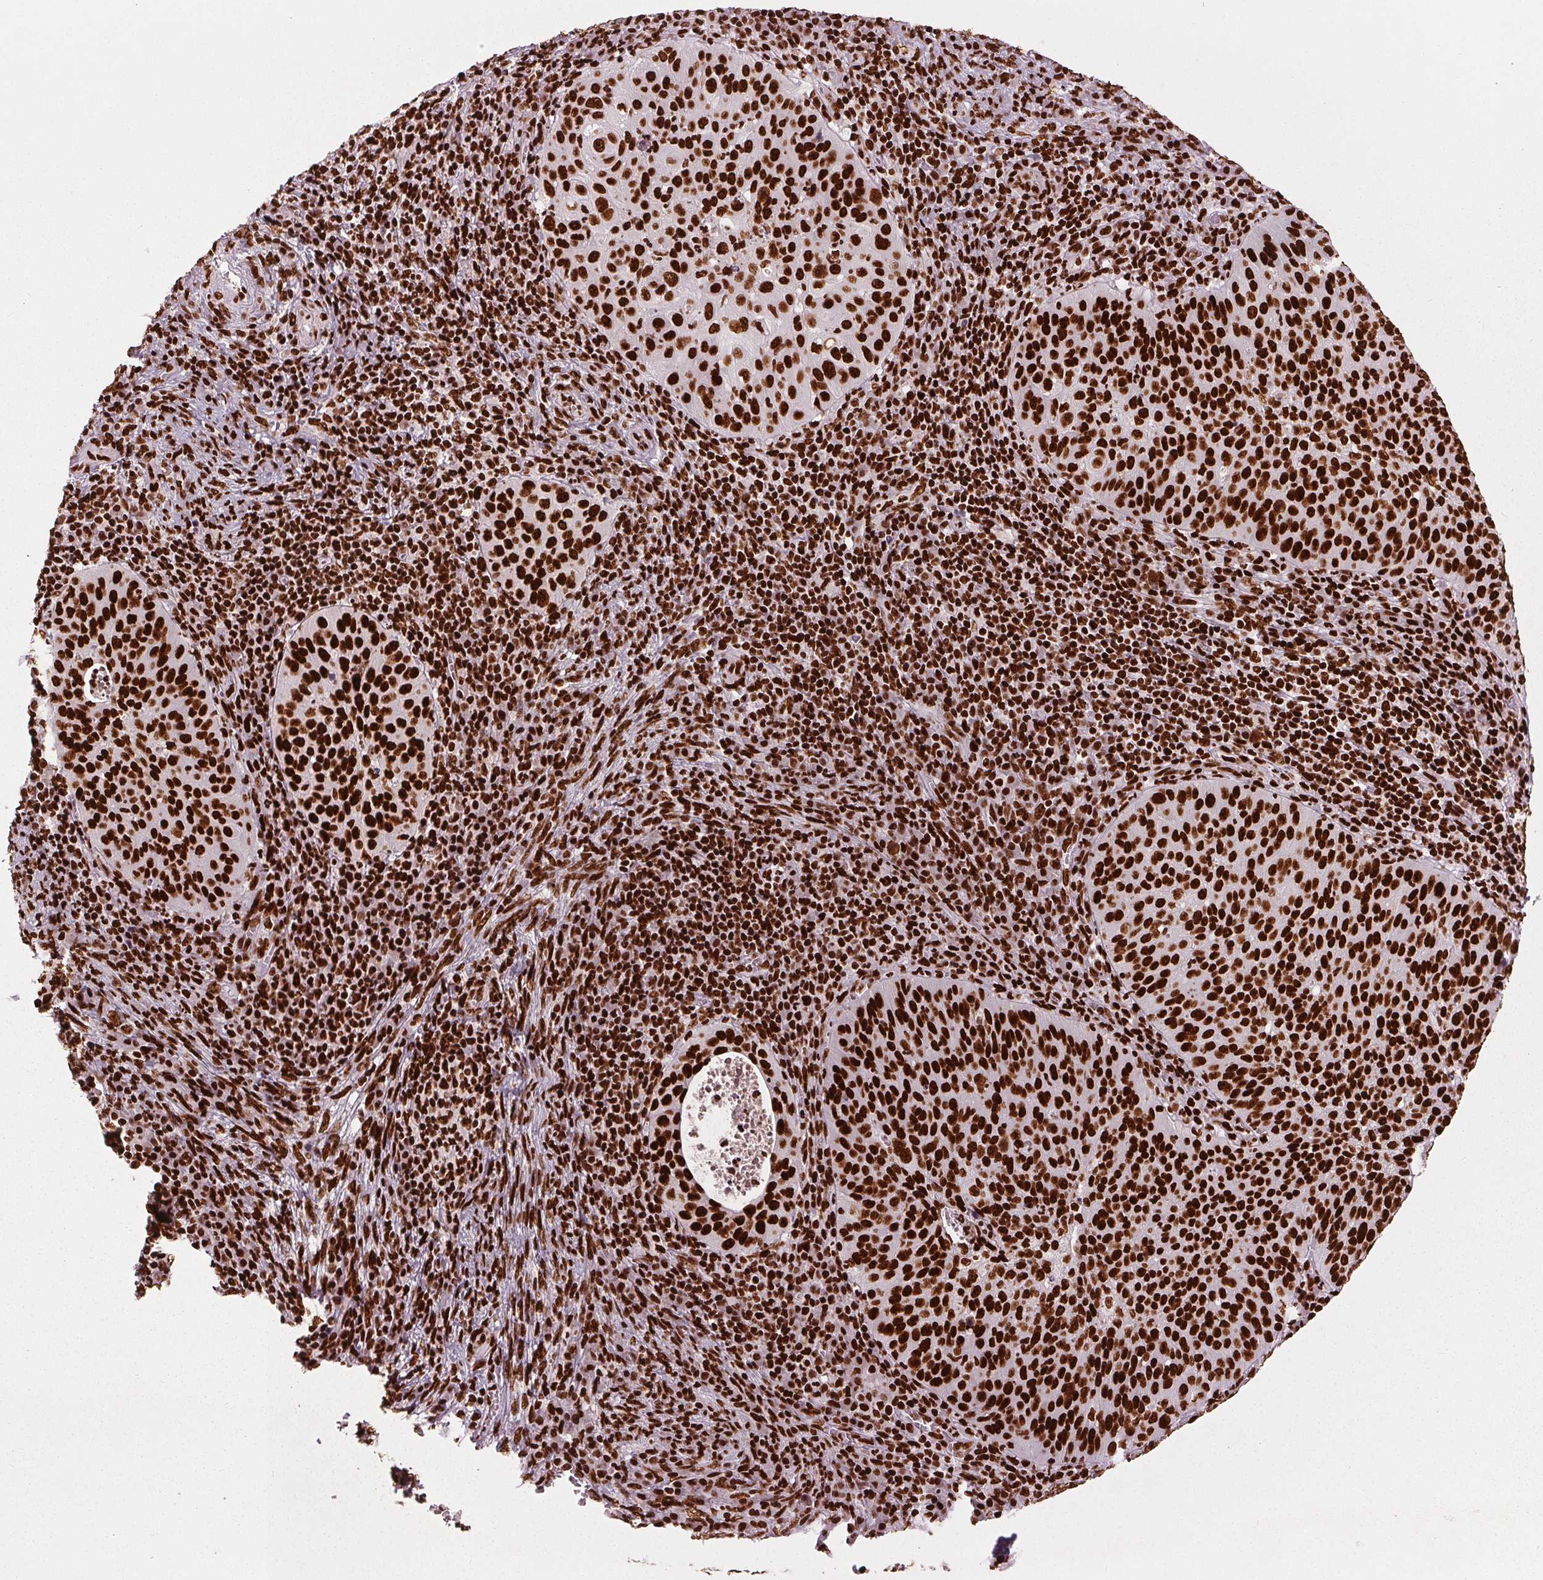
{"staining": {"intensity": "strong", "quantity": ">75%", "location": "nuclear"}, "tissue": "cervical cancer", "cell_type": "Tumor cells", "image_type": "cancer", "snomed": [{"axis": "morphology", "description": "Squamous cell carcinoma, NOS"}, {"axis": "topography", "description": "Cervix"}], "caption": "Immunohistochemical staining of cervical cancer (squamous cell carcinoma) demonstrates high levels of strong nuclear protein expression in about >75% of tumor cells. (IHC, brightfield microscopy, high magnification).", "gene": "BRD4", "patient": {"sex": "female", "age": 39}}